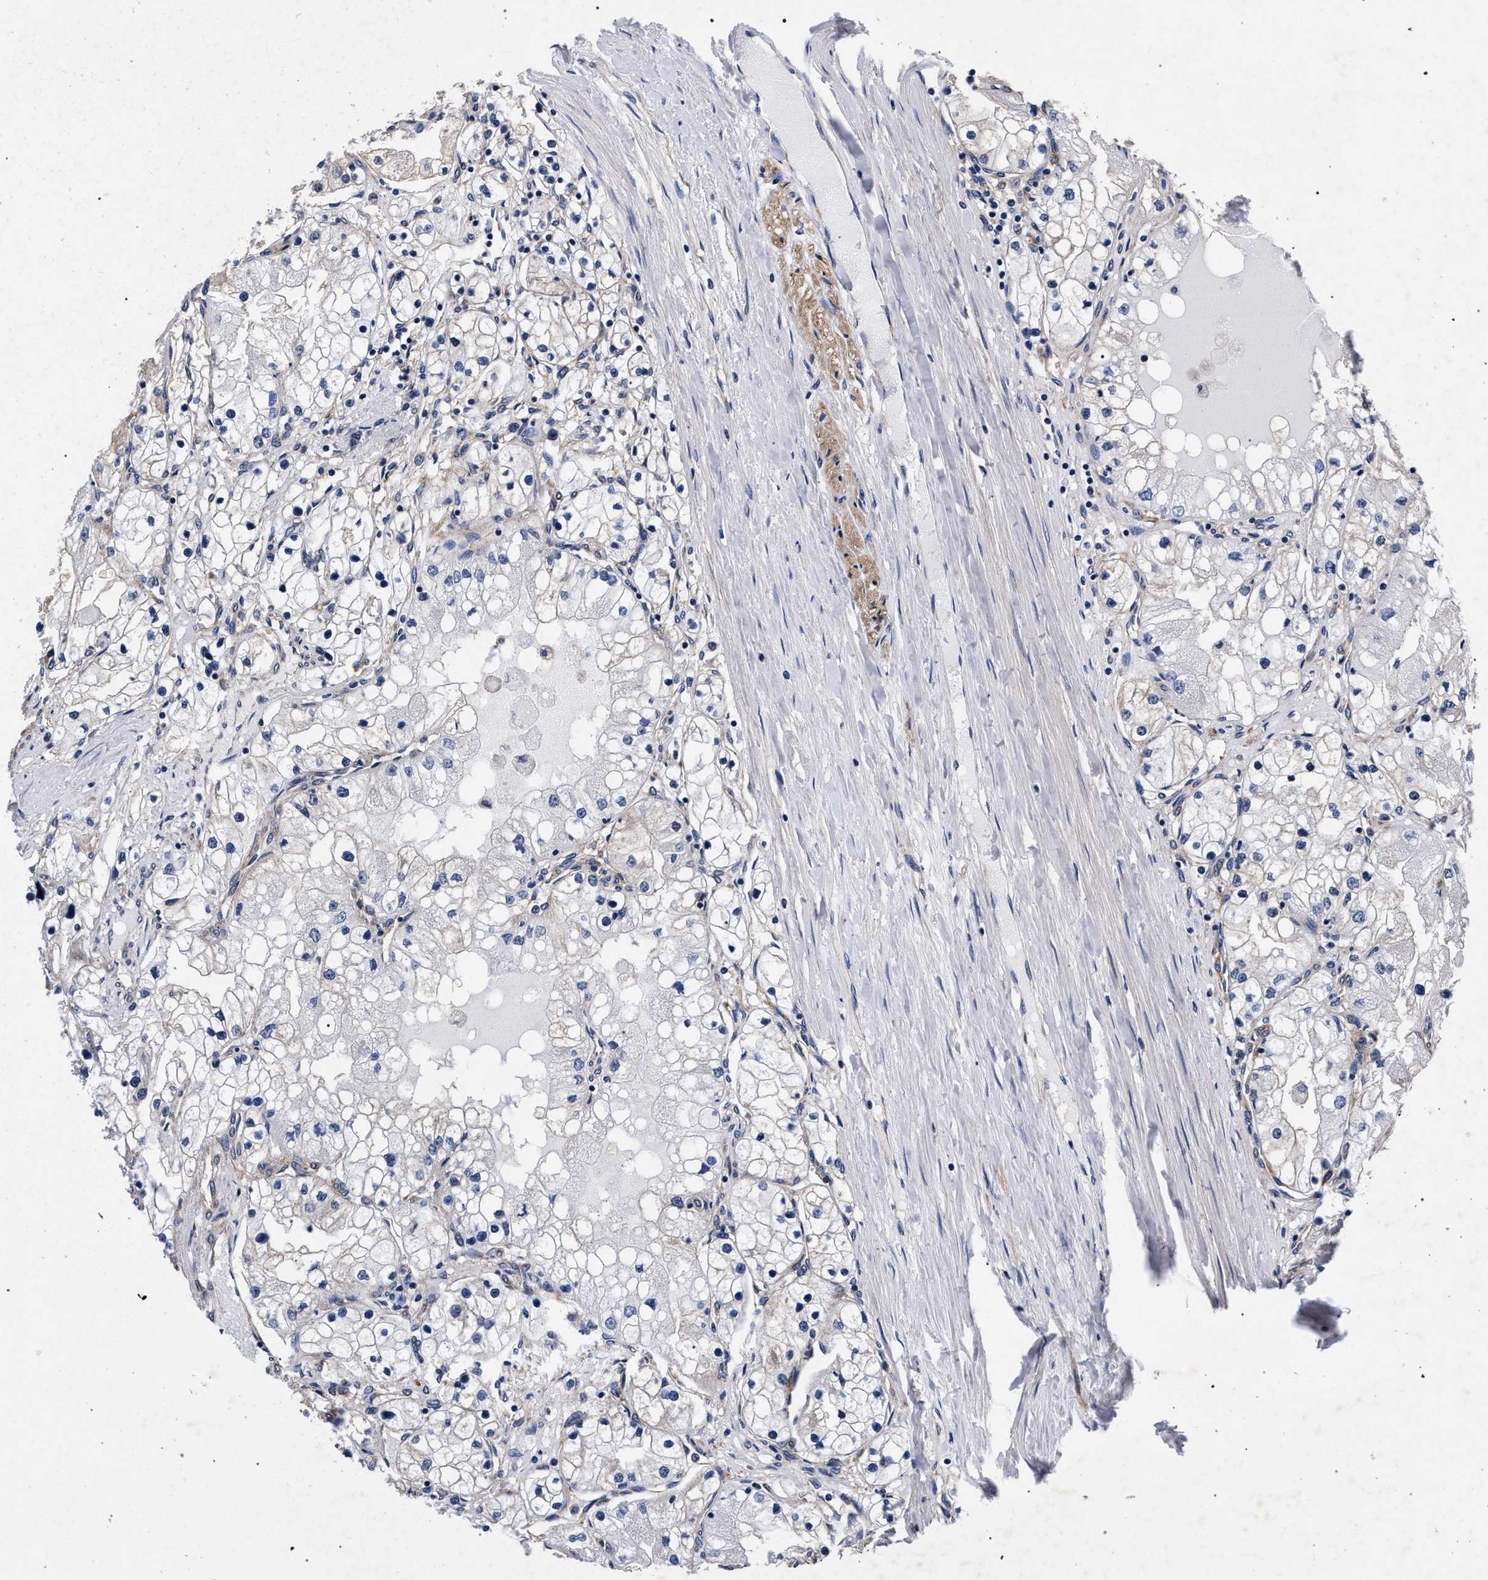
{"staining": {"intensity": "negative", "quantity": "none", "location": "none"}, "tissue": "renal cancer", "cell_type": "Tumor cells", "image_type": "cancer", "snomed": [{"axis": "morphology", "description": "Adenocarcinoma, NOS"}, {"axis": "topography", "description": "Kidney"}], "caption": "This is a micrograph of immunohistochemistry staining of renal adenocarcinoma, which shows no positivity in tumor cells. Nuclei are stained in blue.", "gene": "CFAP95", "patient": {"sex": "male", "age": 68}}